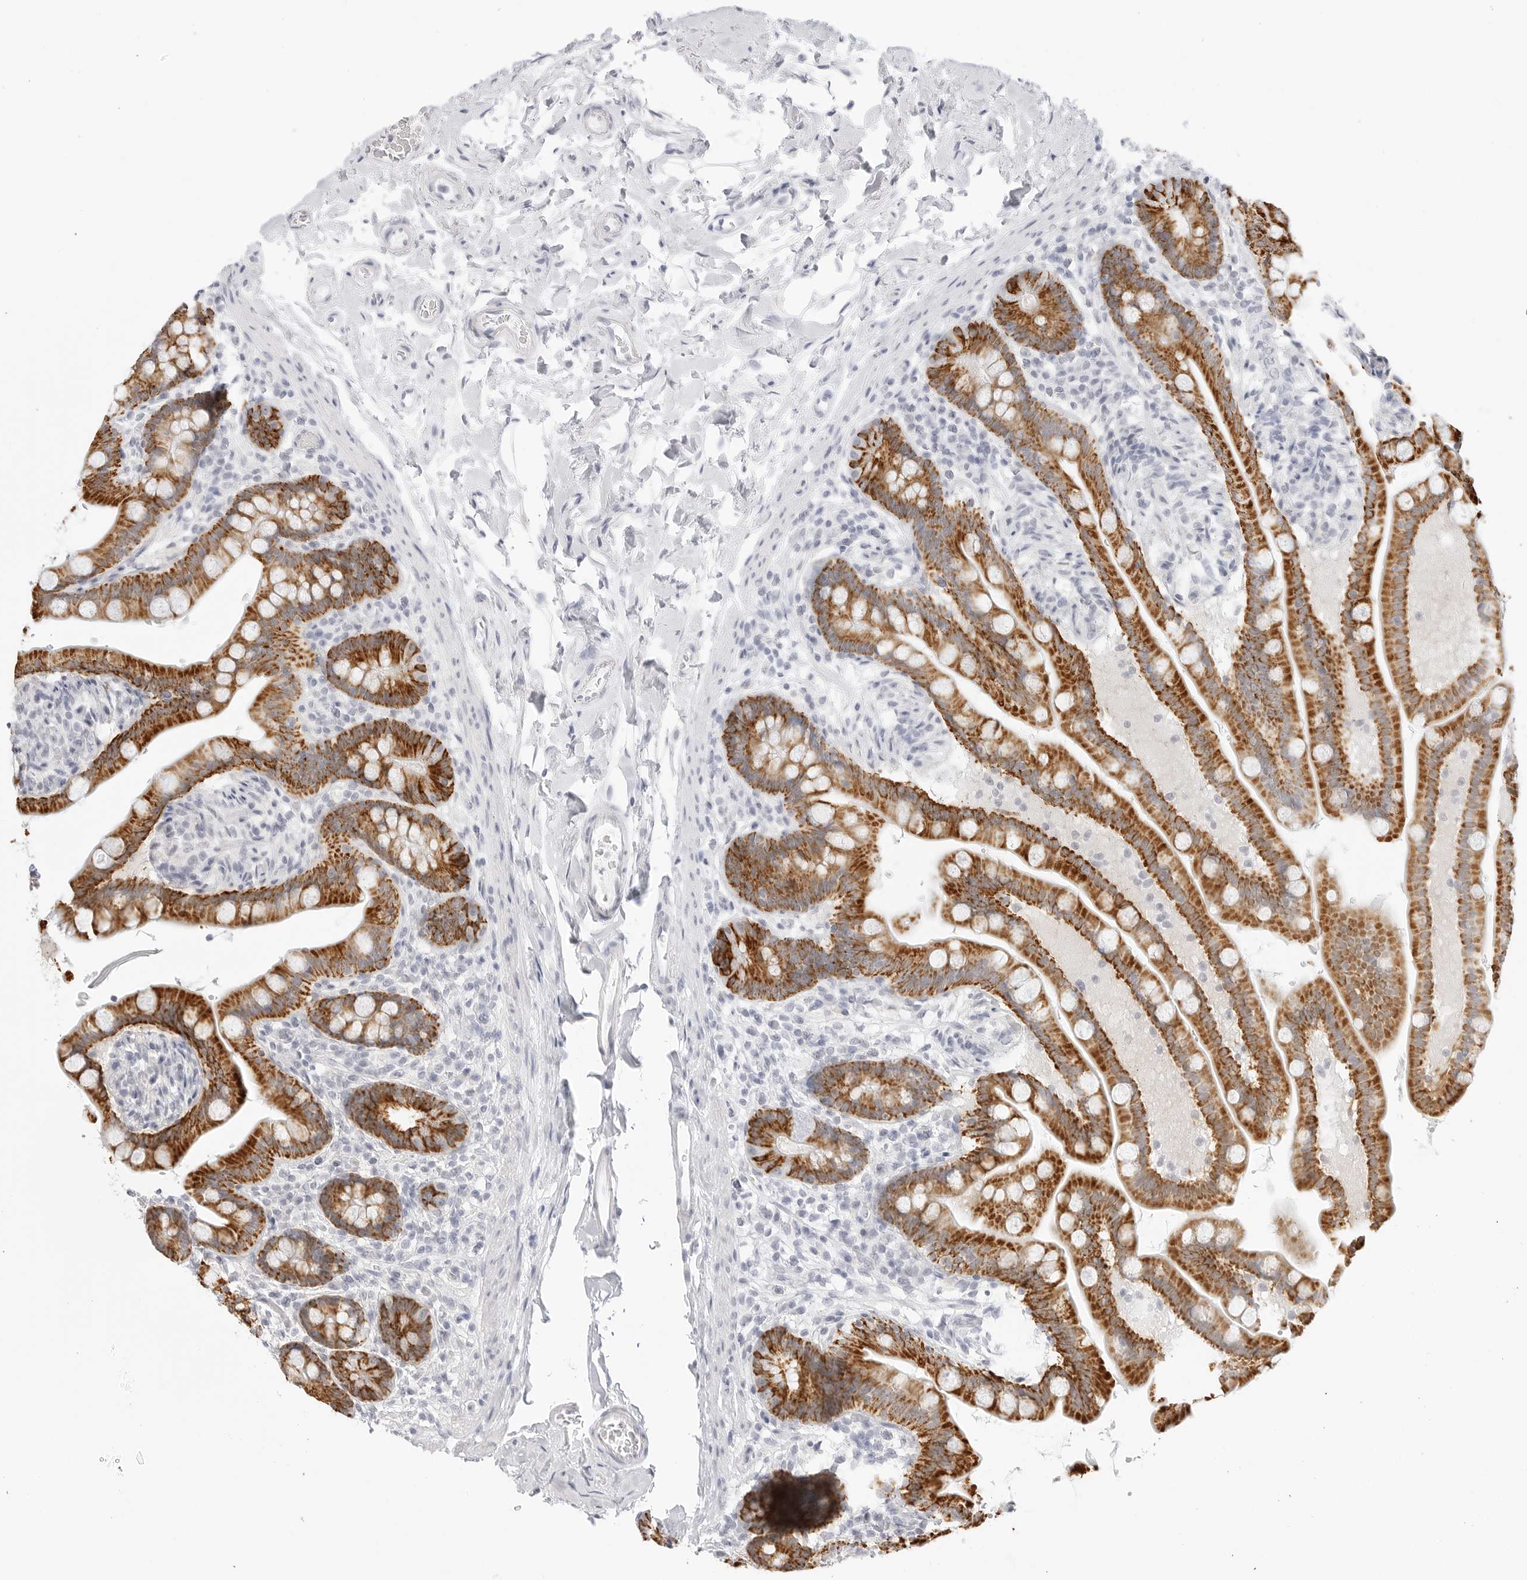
{"staining": {"intensity": "negative", "quantity": "none", "location": "none"}, "tissue": "colon", "cell_type": "Endothelial cells", "image_type": "normal", "snomed": [{"axis": "morphology", "description": "Normal tissue, NOS"}, {"axis": "topography", "description": "Smooth muscle"}, {"axis": "topography", "description": "Colon"}], "caption": "This is a image of immunohistochemistry staining of normal colon, which shows no positivity in endothelial cells.", "gene": "HMGCS2", "patient": {"sex": "male", "age": 73}}